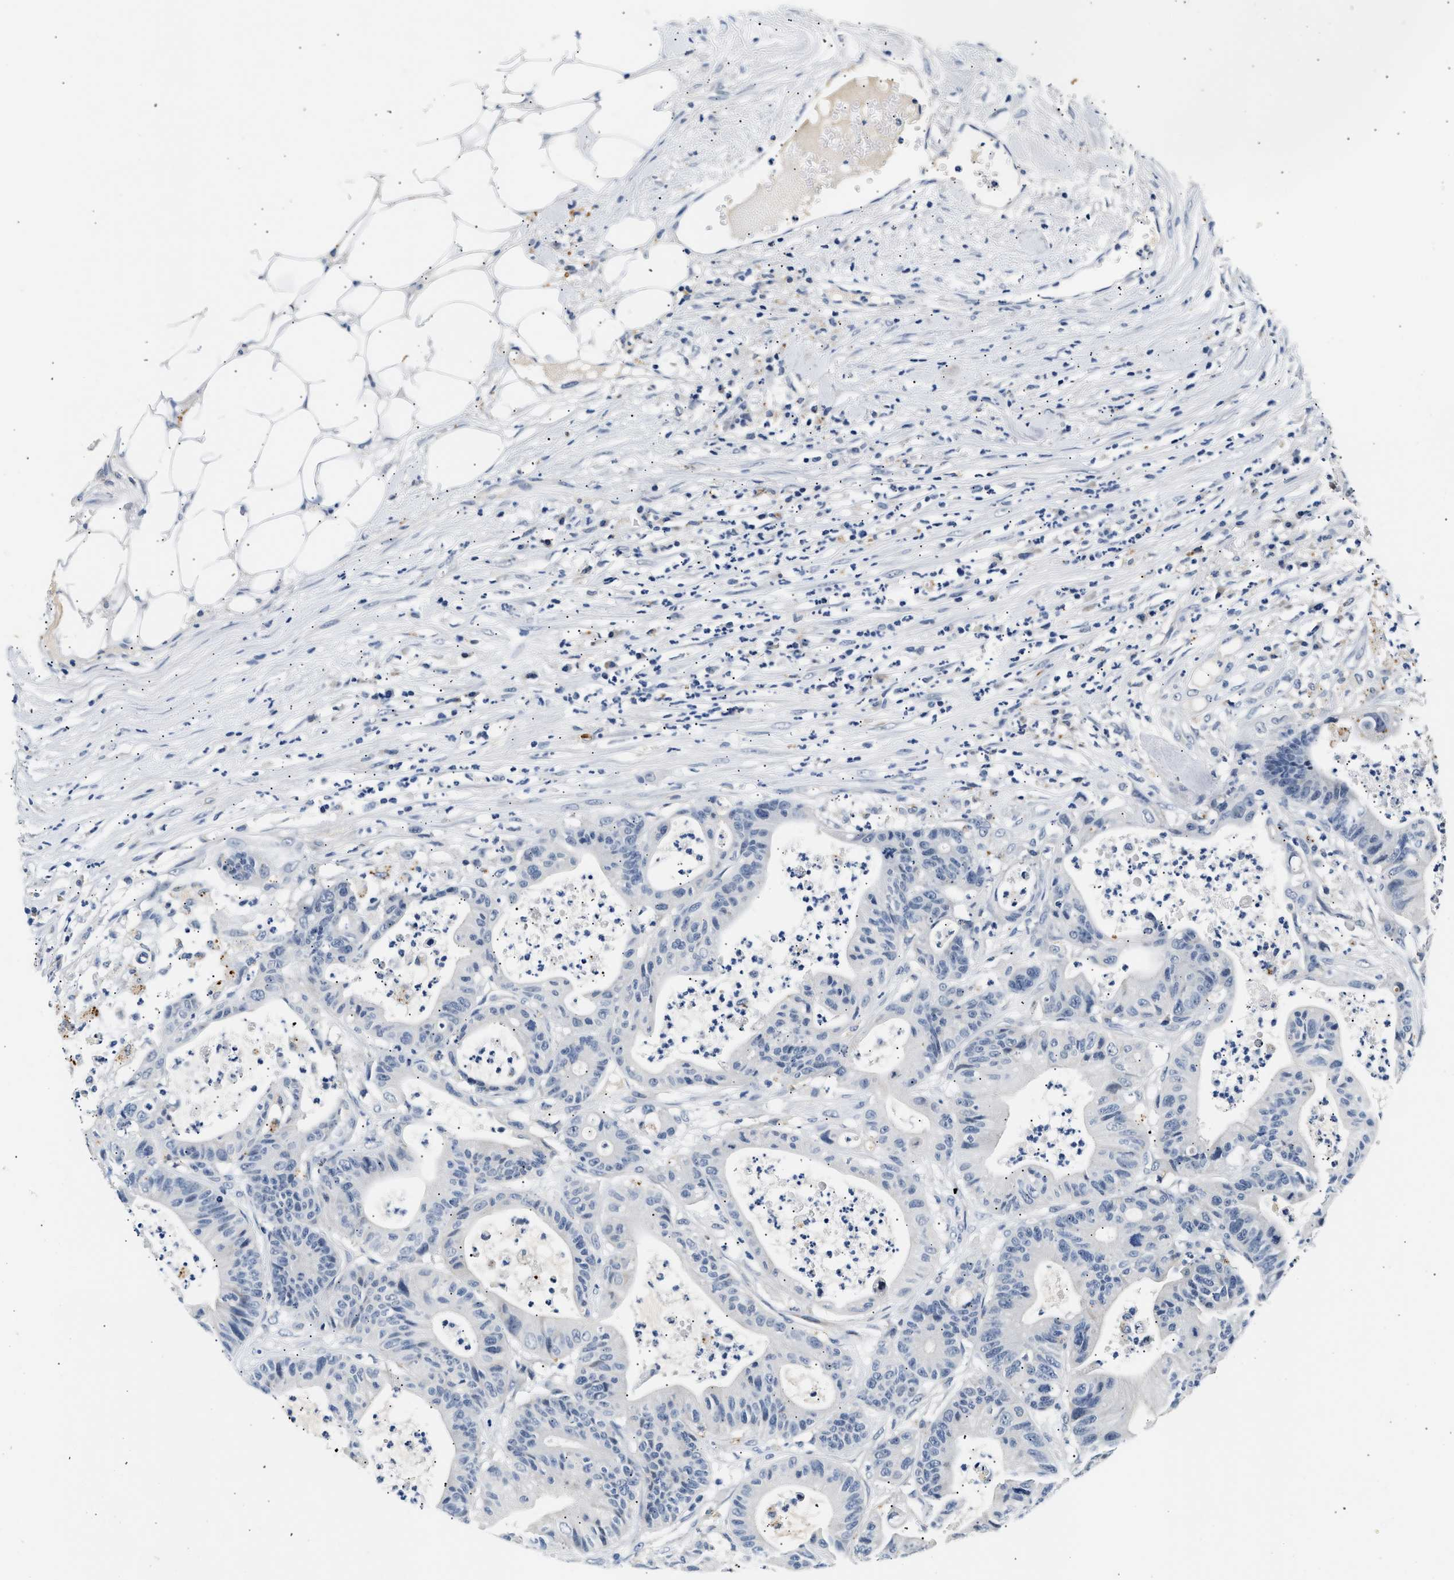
{"staining": {"intensity": "negative", "quantity": "none", "location": "none"}, "tissue": "colorectal cancer", "cell_type": "Tumor cells", "image_type": "cancer", "snomed": [{"axis": "morphology", "description": "Adenocarcinoma, NOS"}, {"axis": "topography", "description": "Colon"}], "caption": "Colorectal adenocarcinoma stained for a protein using IHC shows no staining tumor cells.", "gene": "MED22", "patient": {"sex": "female", "age": 84}}